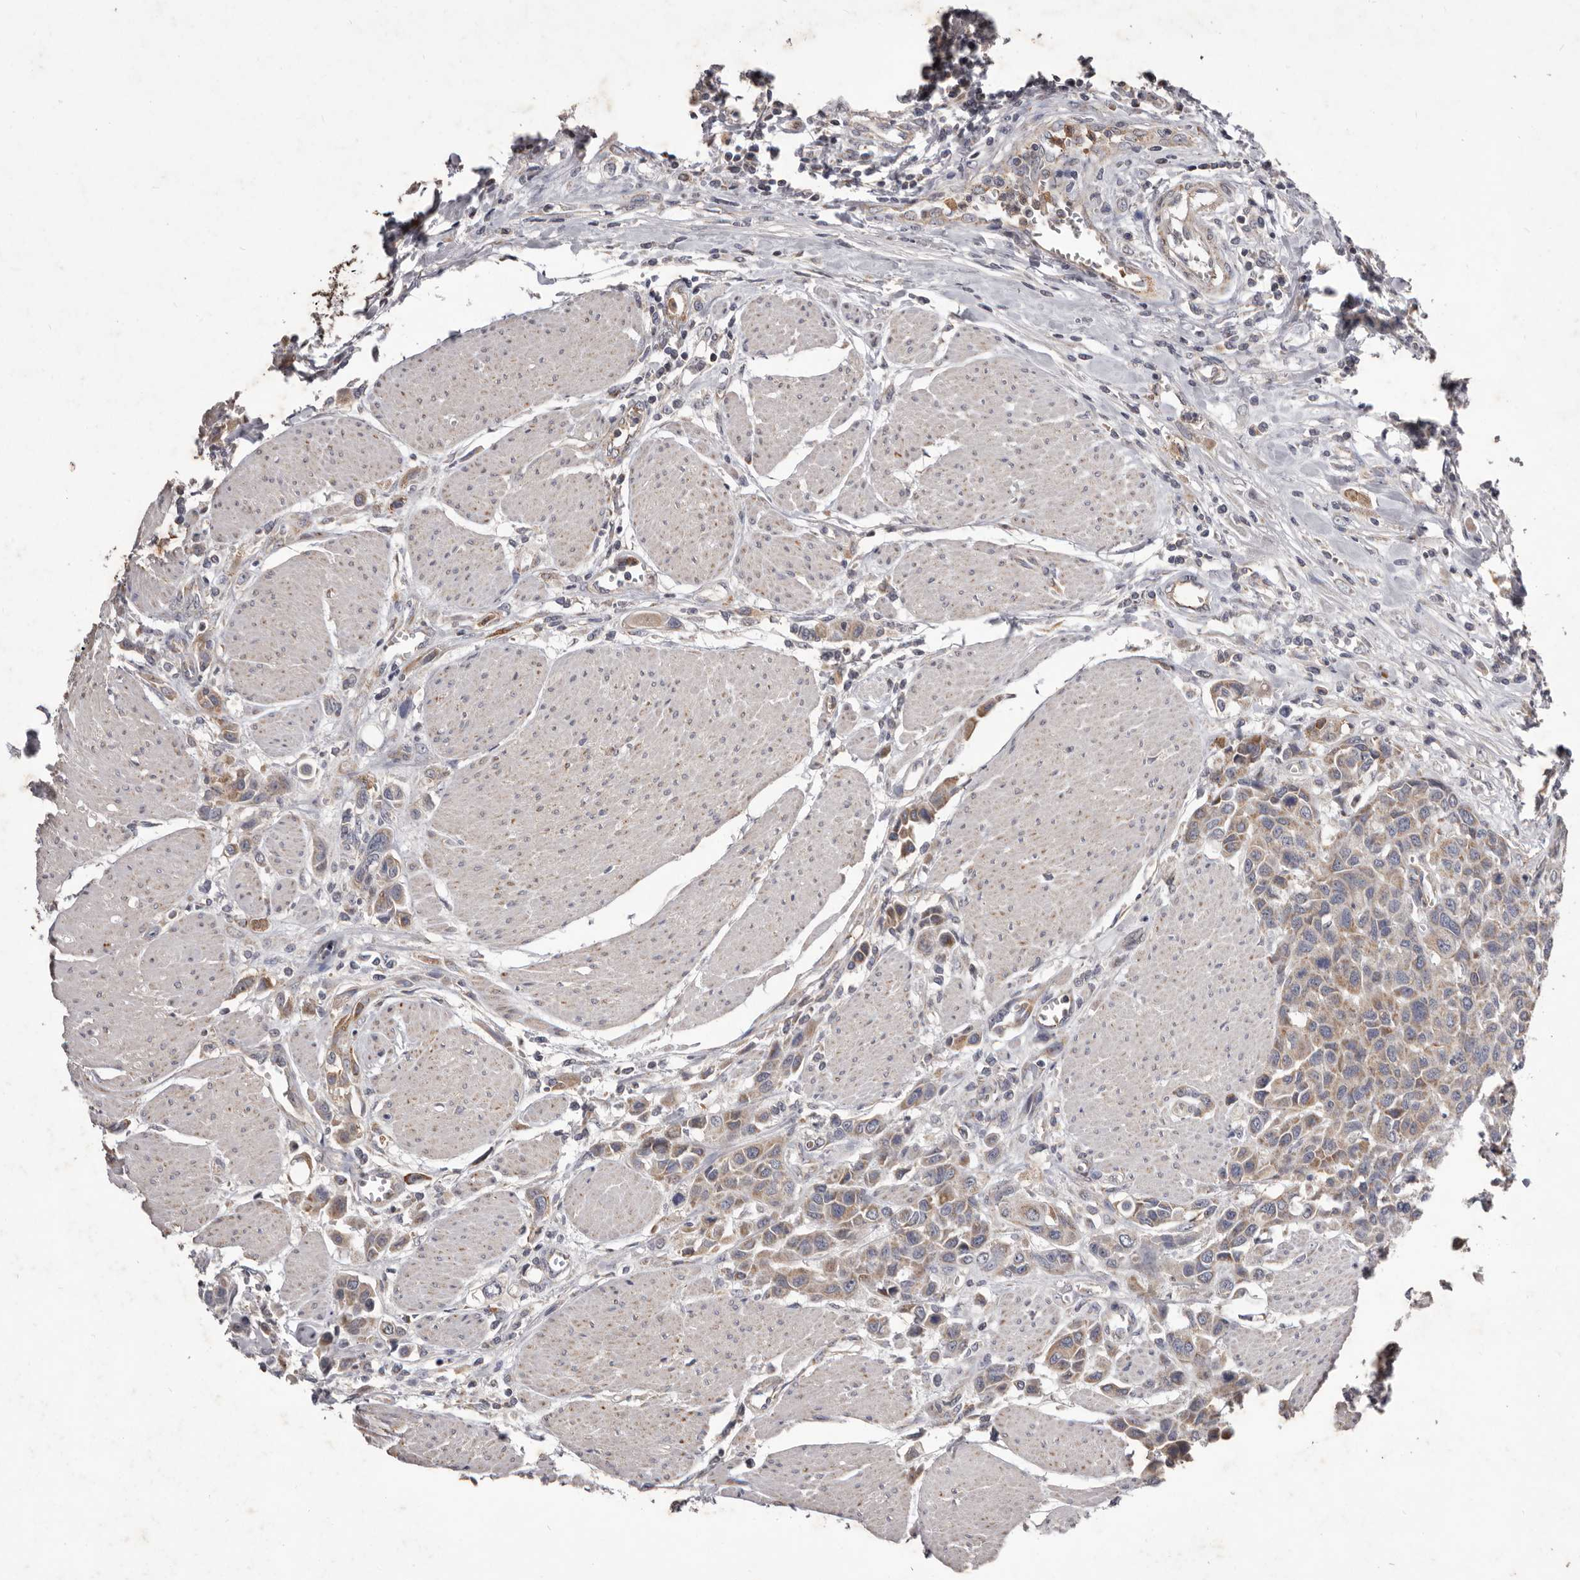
{"staining": {"intensity": "weak", "quantity": "<25%", "location": "cytoplasmic/membranous"}, "tissue": "urothelial cancer", "cell_type": "Tumor cells", "image_type": "cancer", "snomed": [{"axis": "morphology", "description": "Urothelial carcinoma, High grade"}, {"axis": "topography", "description": "Urinary bladder"}], "caption": "Tumor cells are negative for protein expression in human urothelial cancer.", "gene": "CXCL14", "patient": {"sex": "male", "age": 50}}